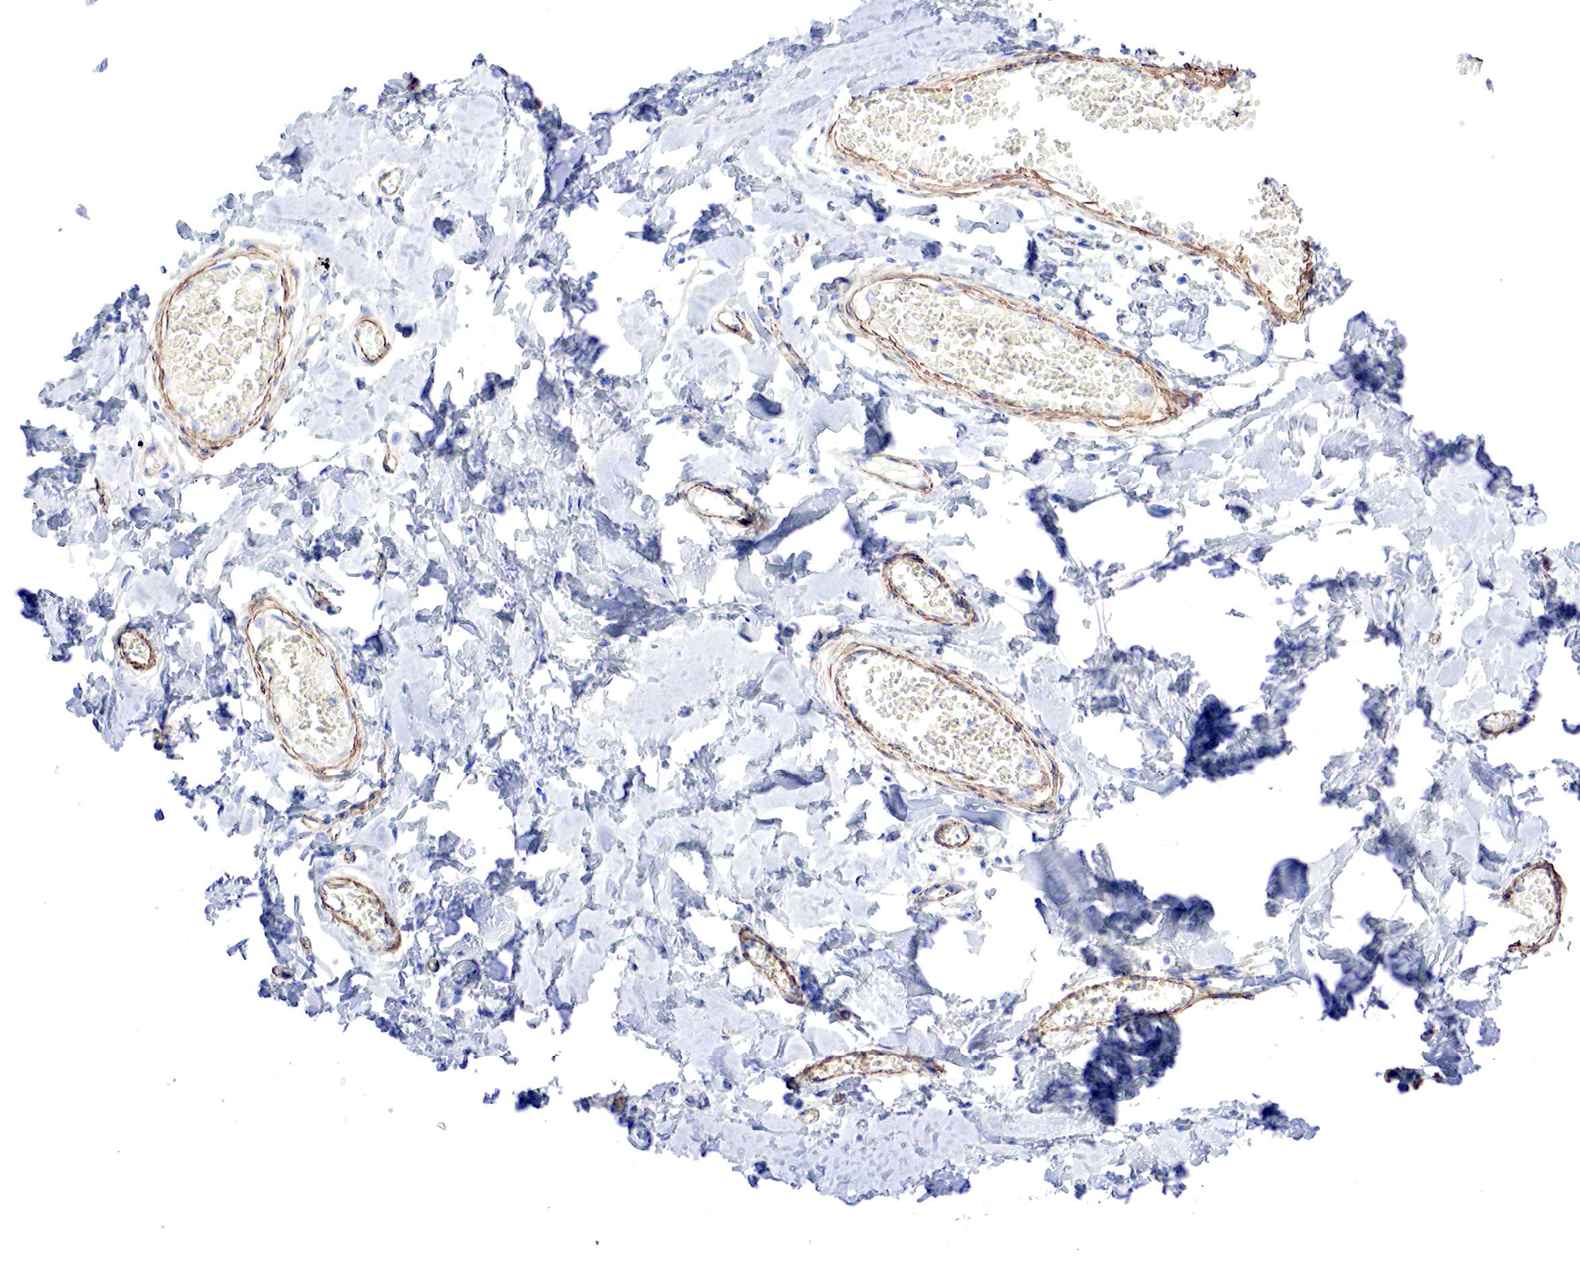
{"staining": {"intensity": "negative", "quantity": "none", "location": "none"}, "tissue": "adipose tissue", "cell_type": "Adipocytes", "image_type": "normal", "snomed": [{"axis": "morphology", "description": "Normal tissue, NOS"}, {"axis": "morphology", "description": "Sarcoma, NOS"}, {"axis": "topography", "description": "Skin"}, {"axis": "topography", "description": "Soft tissue"}], "caption": "This is a photomicrograph of IHC staining of normal adipose tissue, which shows no staining in adipocytes.", "gene": "TPM1", "patient": {"sex": "female", "age": 51}}